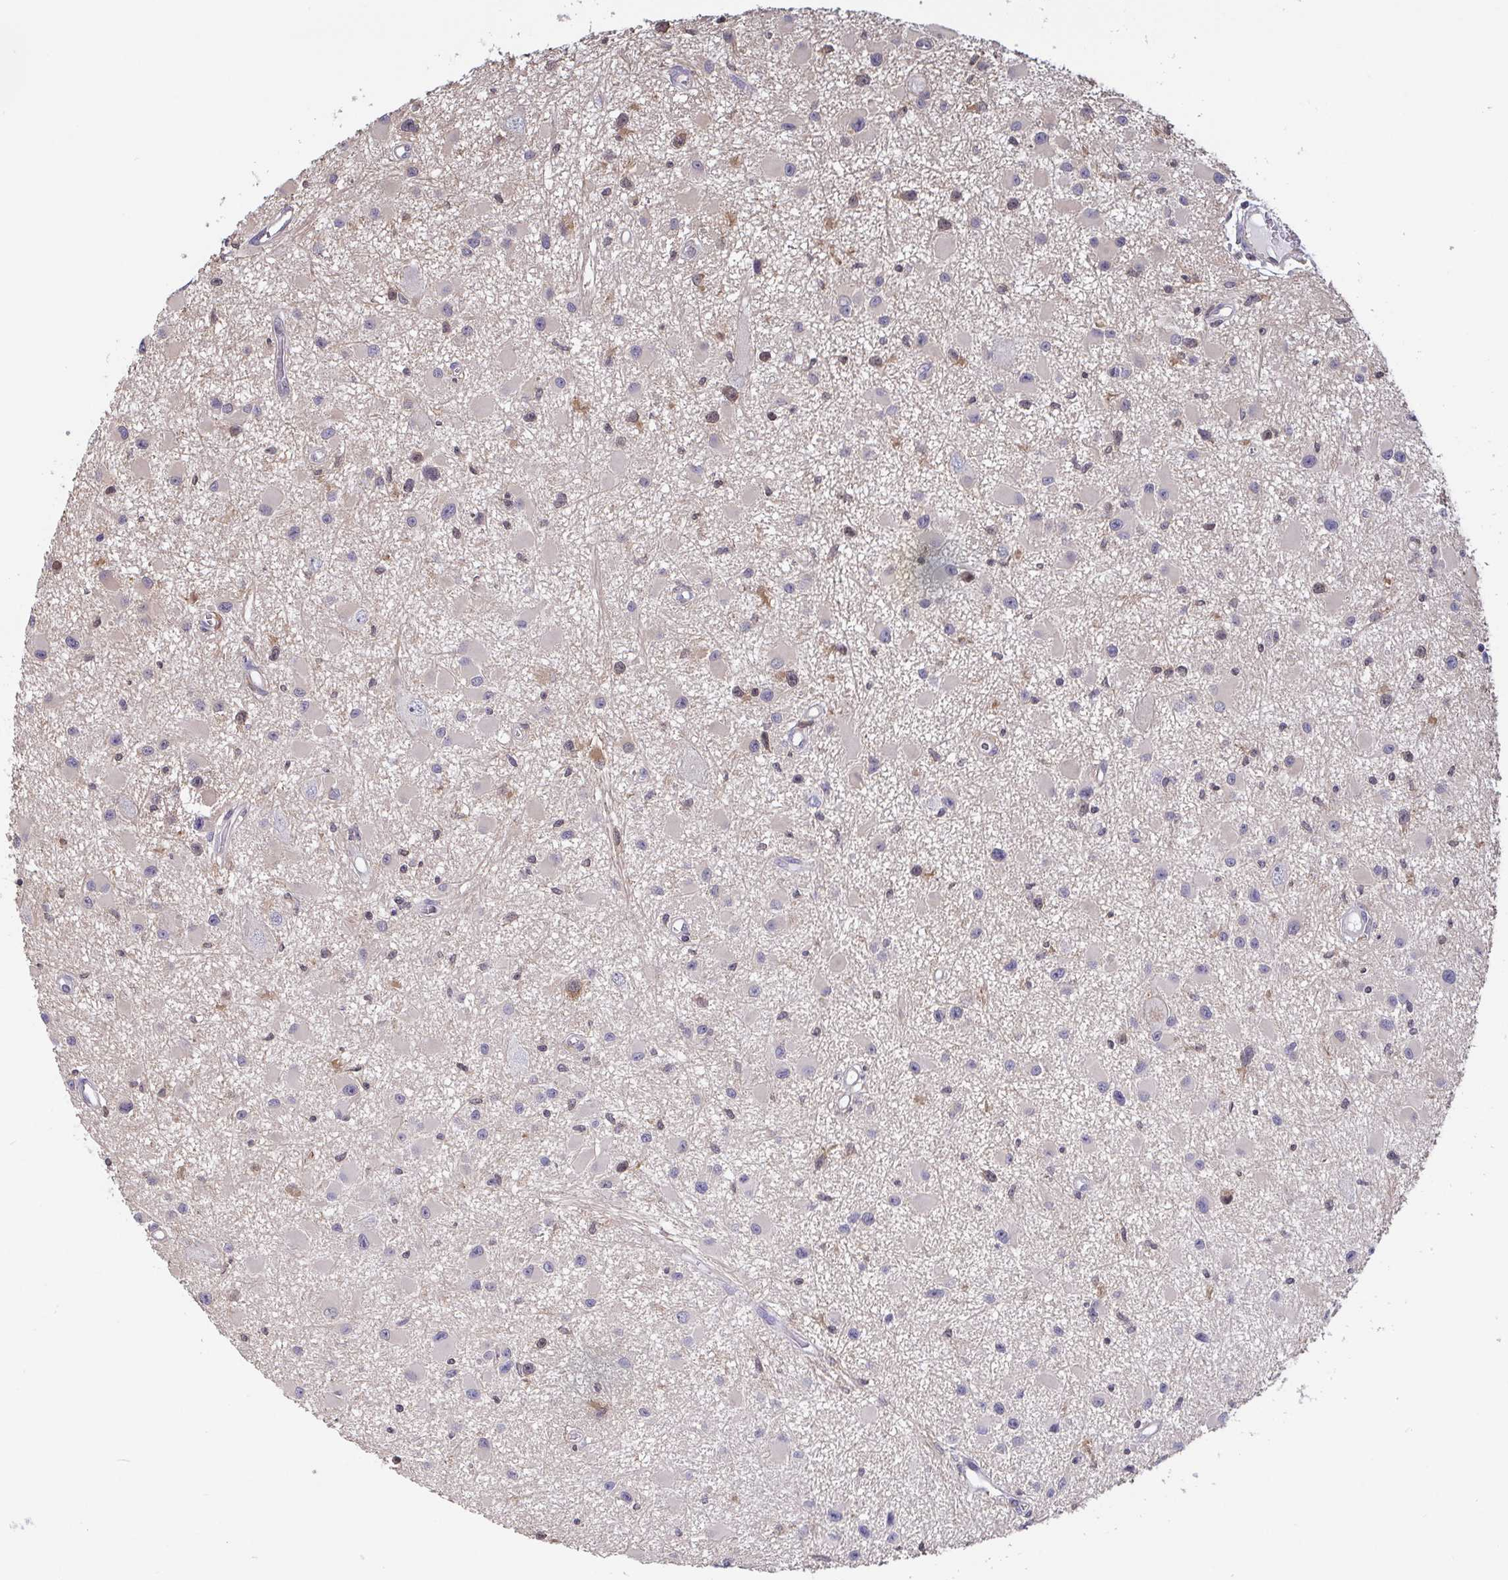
{"staining": {"intensity": "weak", "quantity": "<25%", "location": "cytoplasmic/membranous,nuclear"}, "tissue": "glioma", "cell_type": "Tumor cells", "image_type": "cancer", "snomed": [{"axis": "morphology", "description": "Glioma, malignant, High grade"}, {"axis": "topography", "description": "Brain"}], "caption": "Immunohistochemistry (IHC) histopathology image of human malignant high-grade glioma stained for a protein (brown), which demonstrates no positivity in tumor cells.", "gene": "IDH1", "patient": {"sex": "male", "age": 54}}